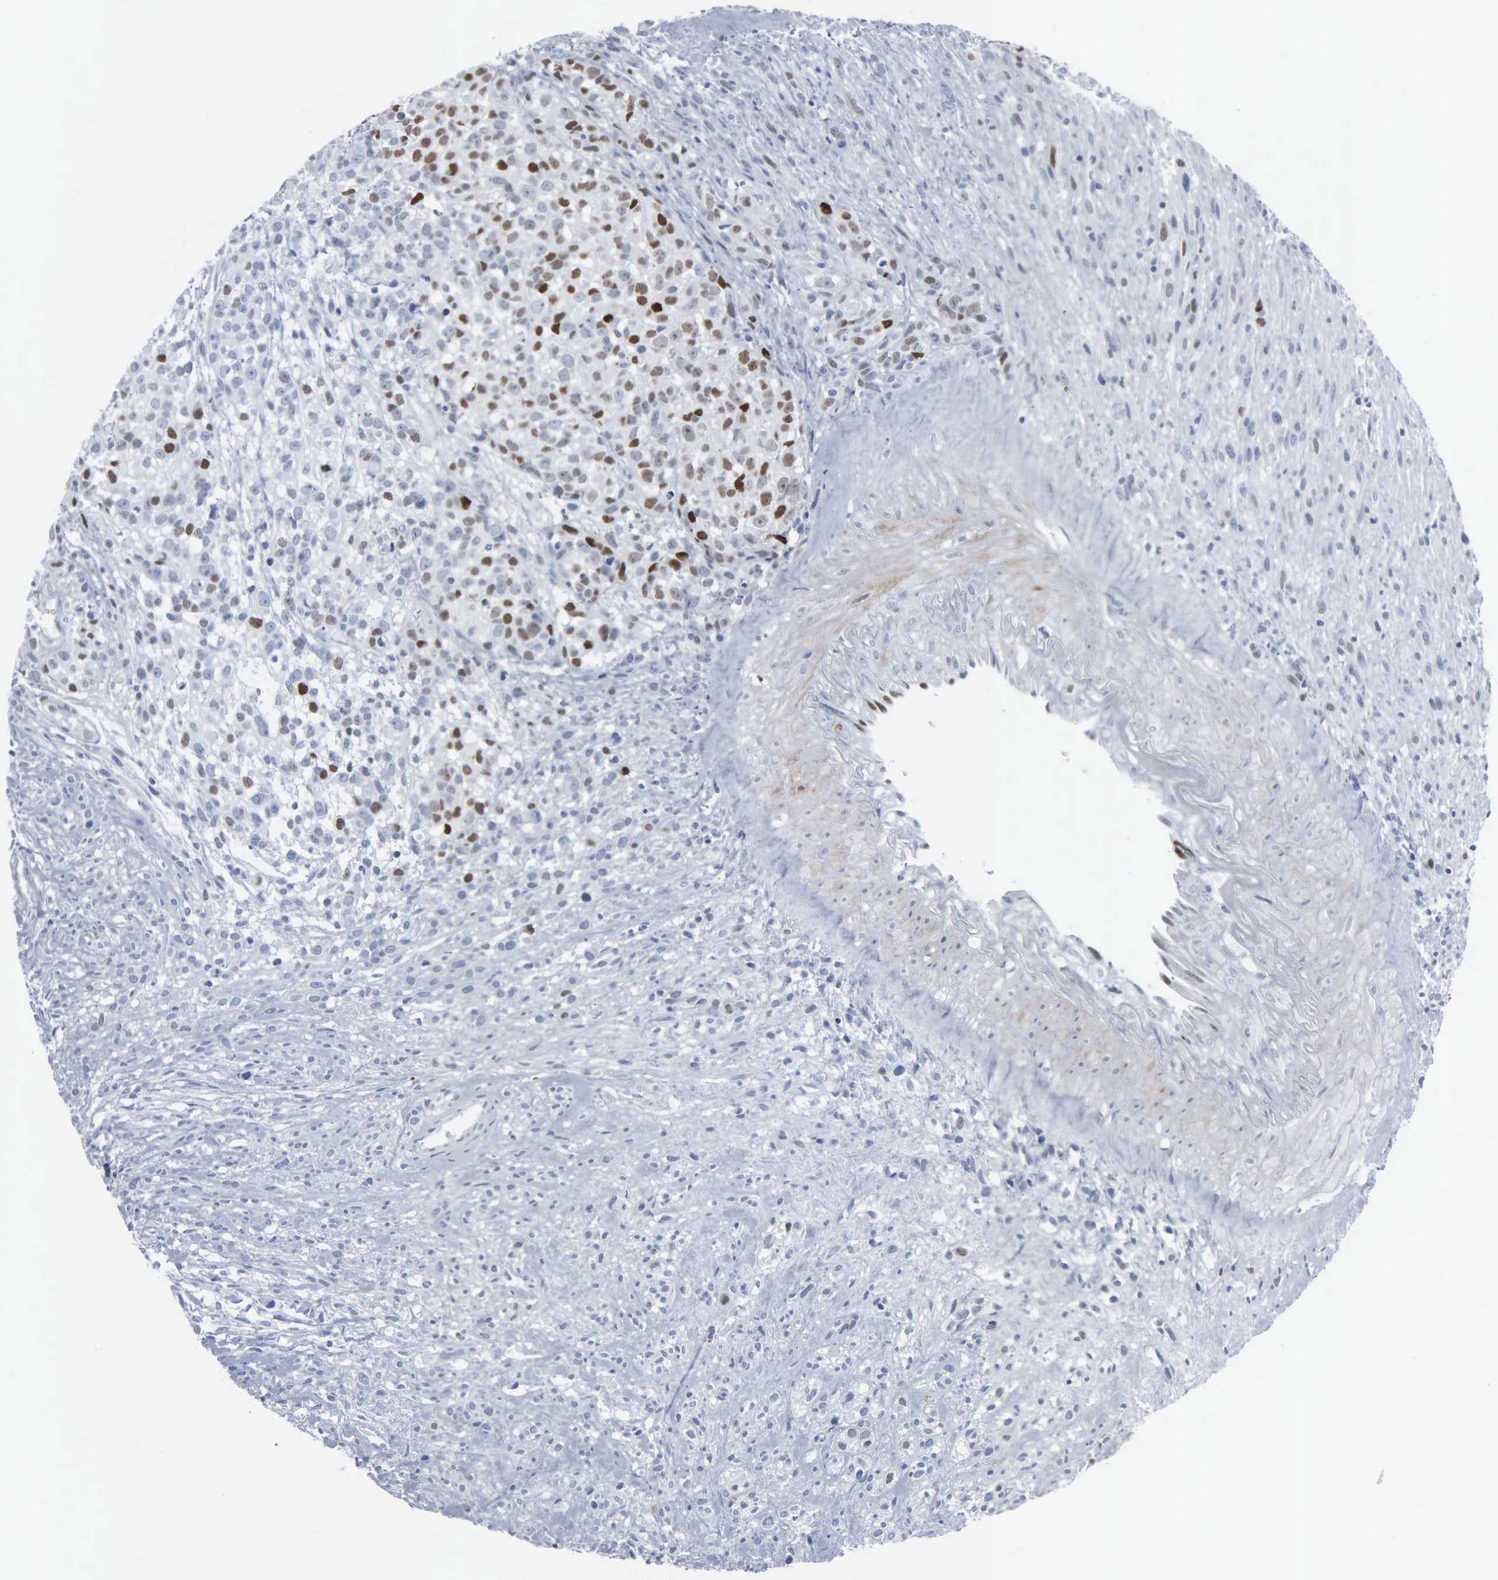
{"staining": {"intensity": "moderate", "quantity": "<25%", "location": "nuclear"}, "tissue": "glioma", "cell_type": "Tumor cells", "image_type": "cancer", "snomed": [{"axis": "morphology", "description": "Glioma, malignant, High grade"}, {"axis": "topography", "description": "Brain"}], "caption": "The image reveals staining of glioma, revealing moderate nuclear protein positivity (brown color) within tumor cells. (DAB IHC, brown staining for protein, blue staining for nuclei).", "gene": "CCND3", "patient": {"sex": "male", "age": 66}}